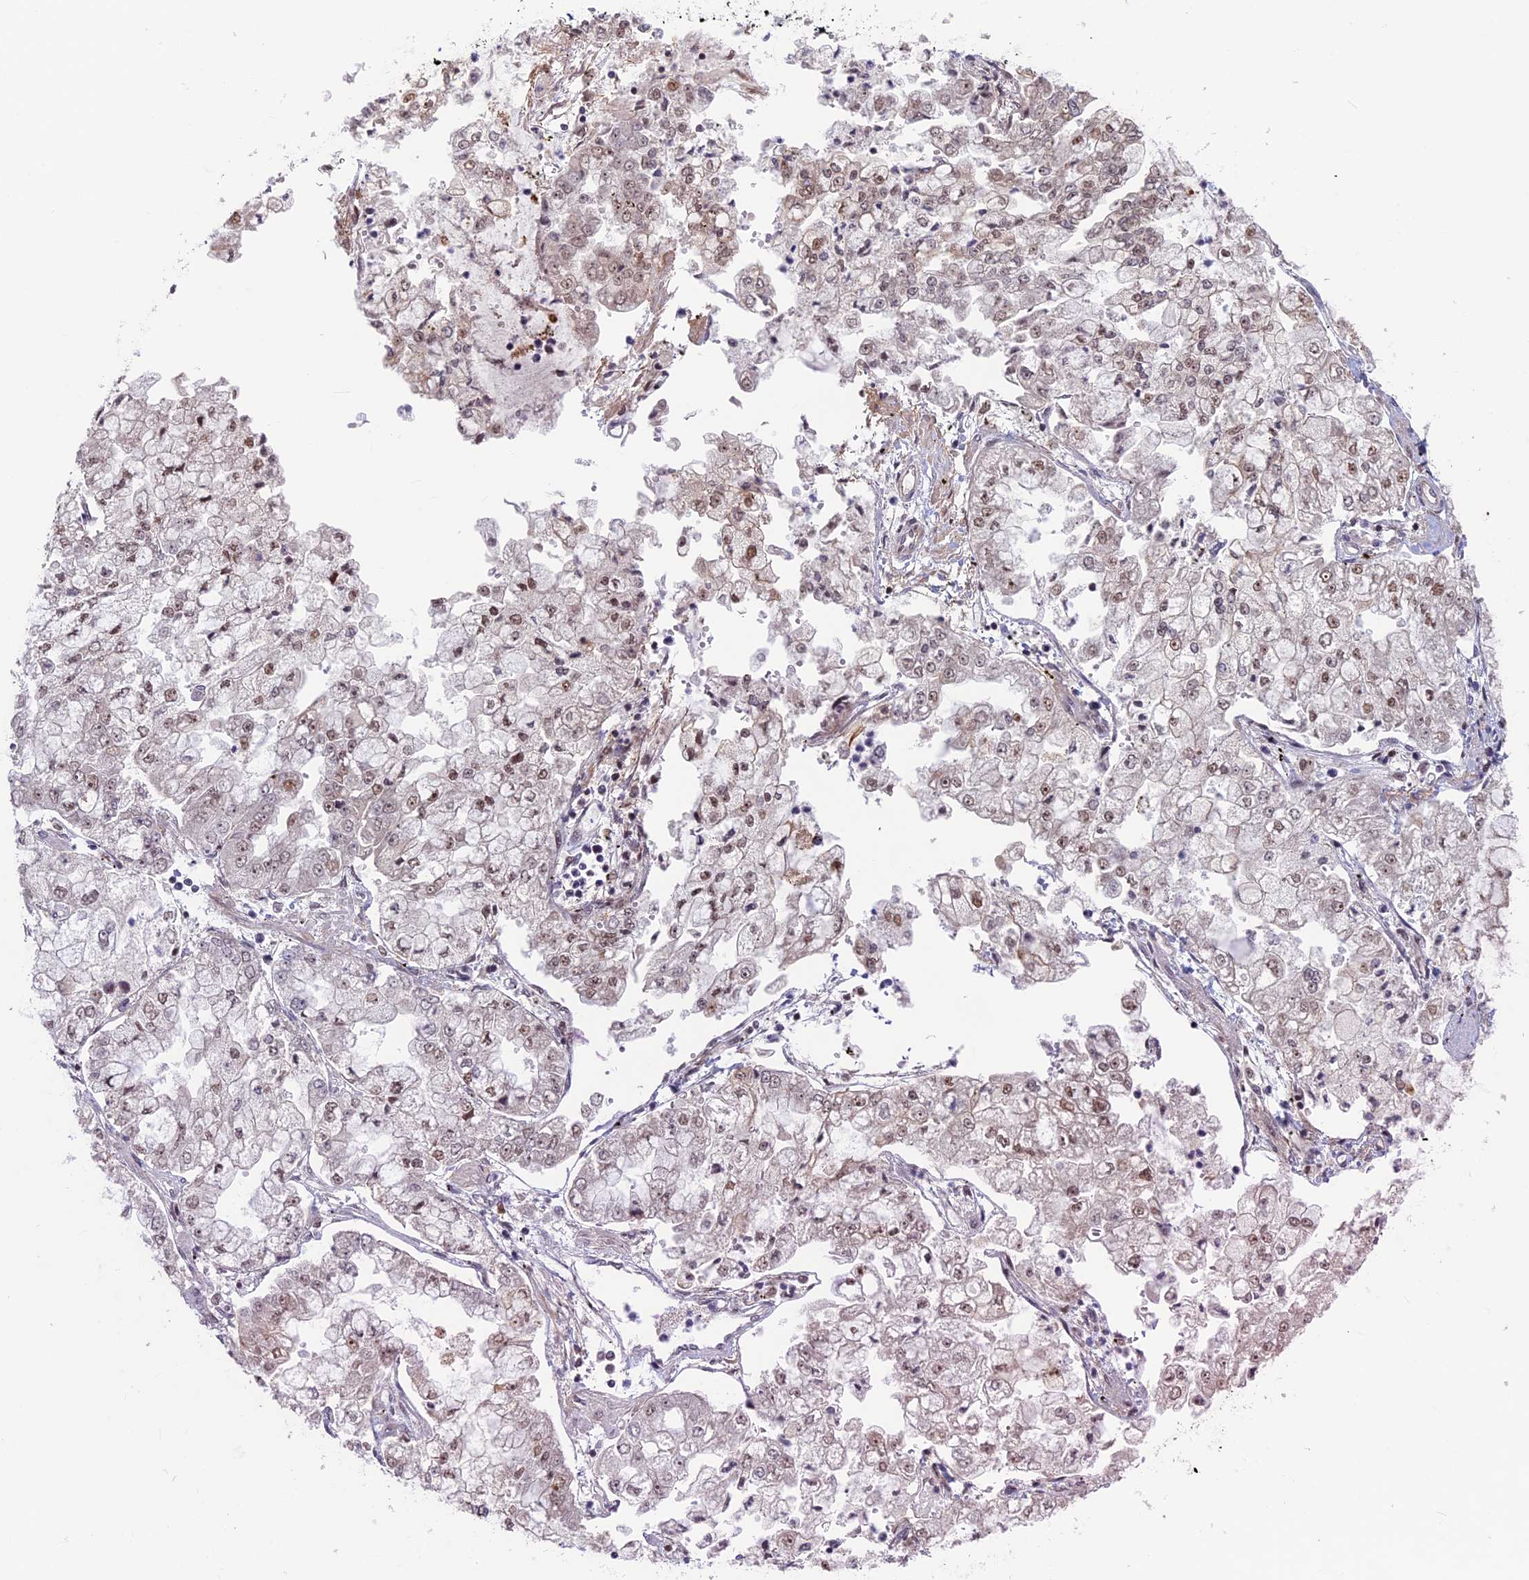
{"staining": {"intensity": "weak", "quantity": "25%-75%", "location": "nuclear"}, "tissue": "stomach cancer", "cell_type": "Tumor cells", "image_type": "cancer", "snomed": [{"axis": "morphology", "description": "Adenocarcinoma, NOS"}, {"axis": "topography", "description": "Stomach"}], "caption": "This is a photomicrograph of immunohistochemistry staining of stomach adenocarcinoma, which shows weak expression in the nuclear of tumor cells.", "gene": "SPIRE1", "patient": {"sex": "male", "age": 76}}